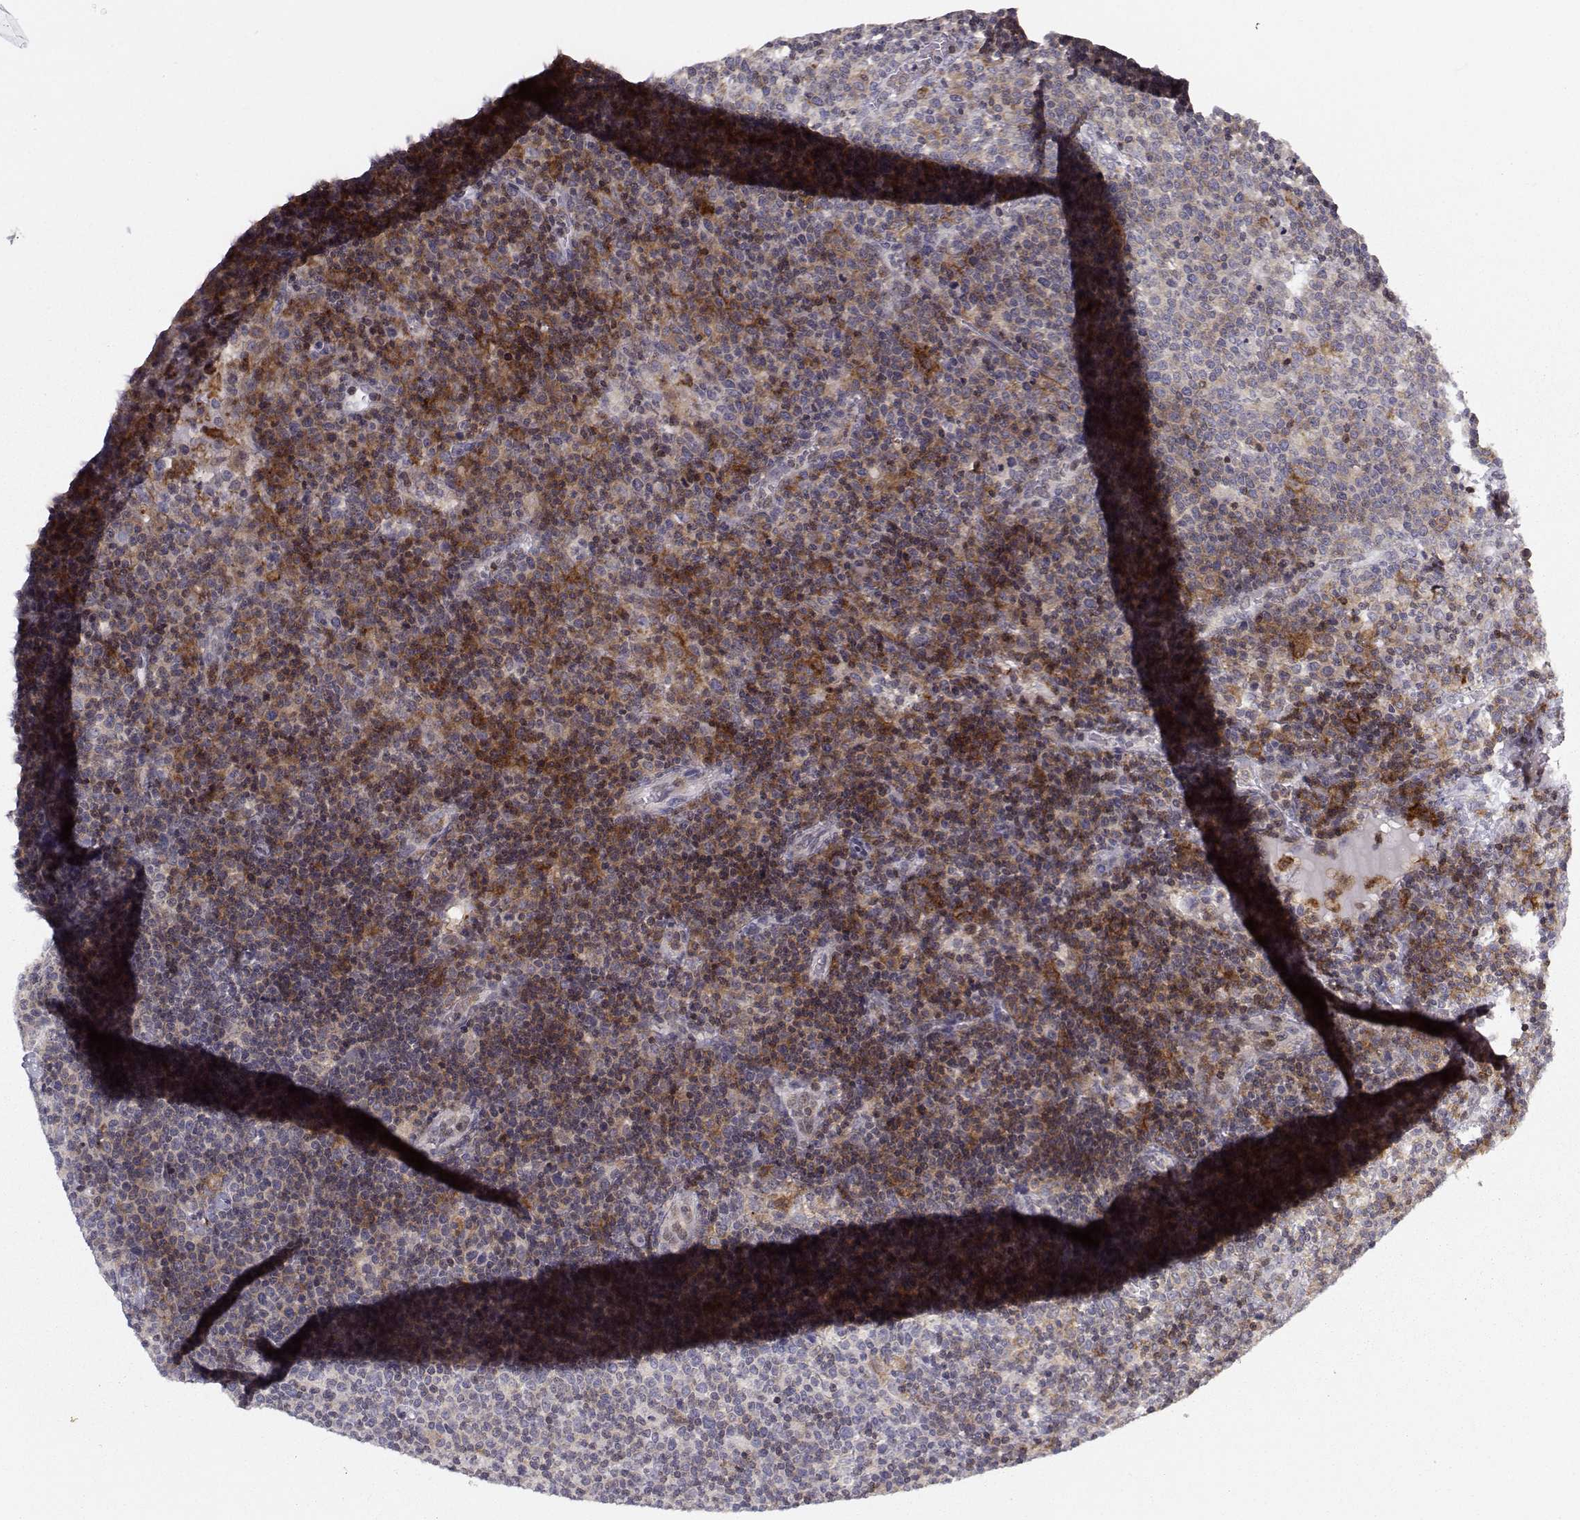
{"staining": {"intensity": "strong", "quantity": ">75%", "location": "cytoplasmic/membranous"}, "tissue": "lymphoma", "cell_type": "Tumor cells", "image_type": "cancer", "snomed": [{"axis": "morphology", "description": "Malignant lymphoma, non-Hodgkin's type, High grade"}, {"axis": "topography", "description": "Lymph node"}], "caption": "The histopathology image shows a brown stain indicating the presence of a protein in the cytoplasmic/membranous of tumor cells in high-grade malignant lymphoma, non-Hodgkin's type.", "gene": "PCP4L1", "patient": {"sex": "male", "age": 61}}